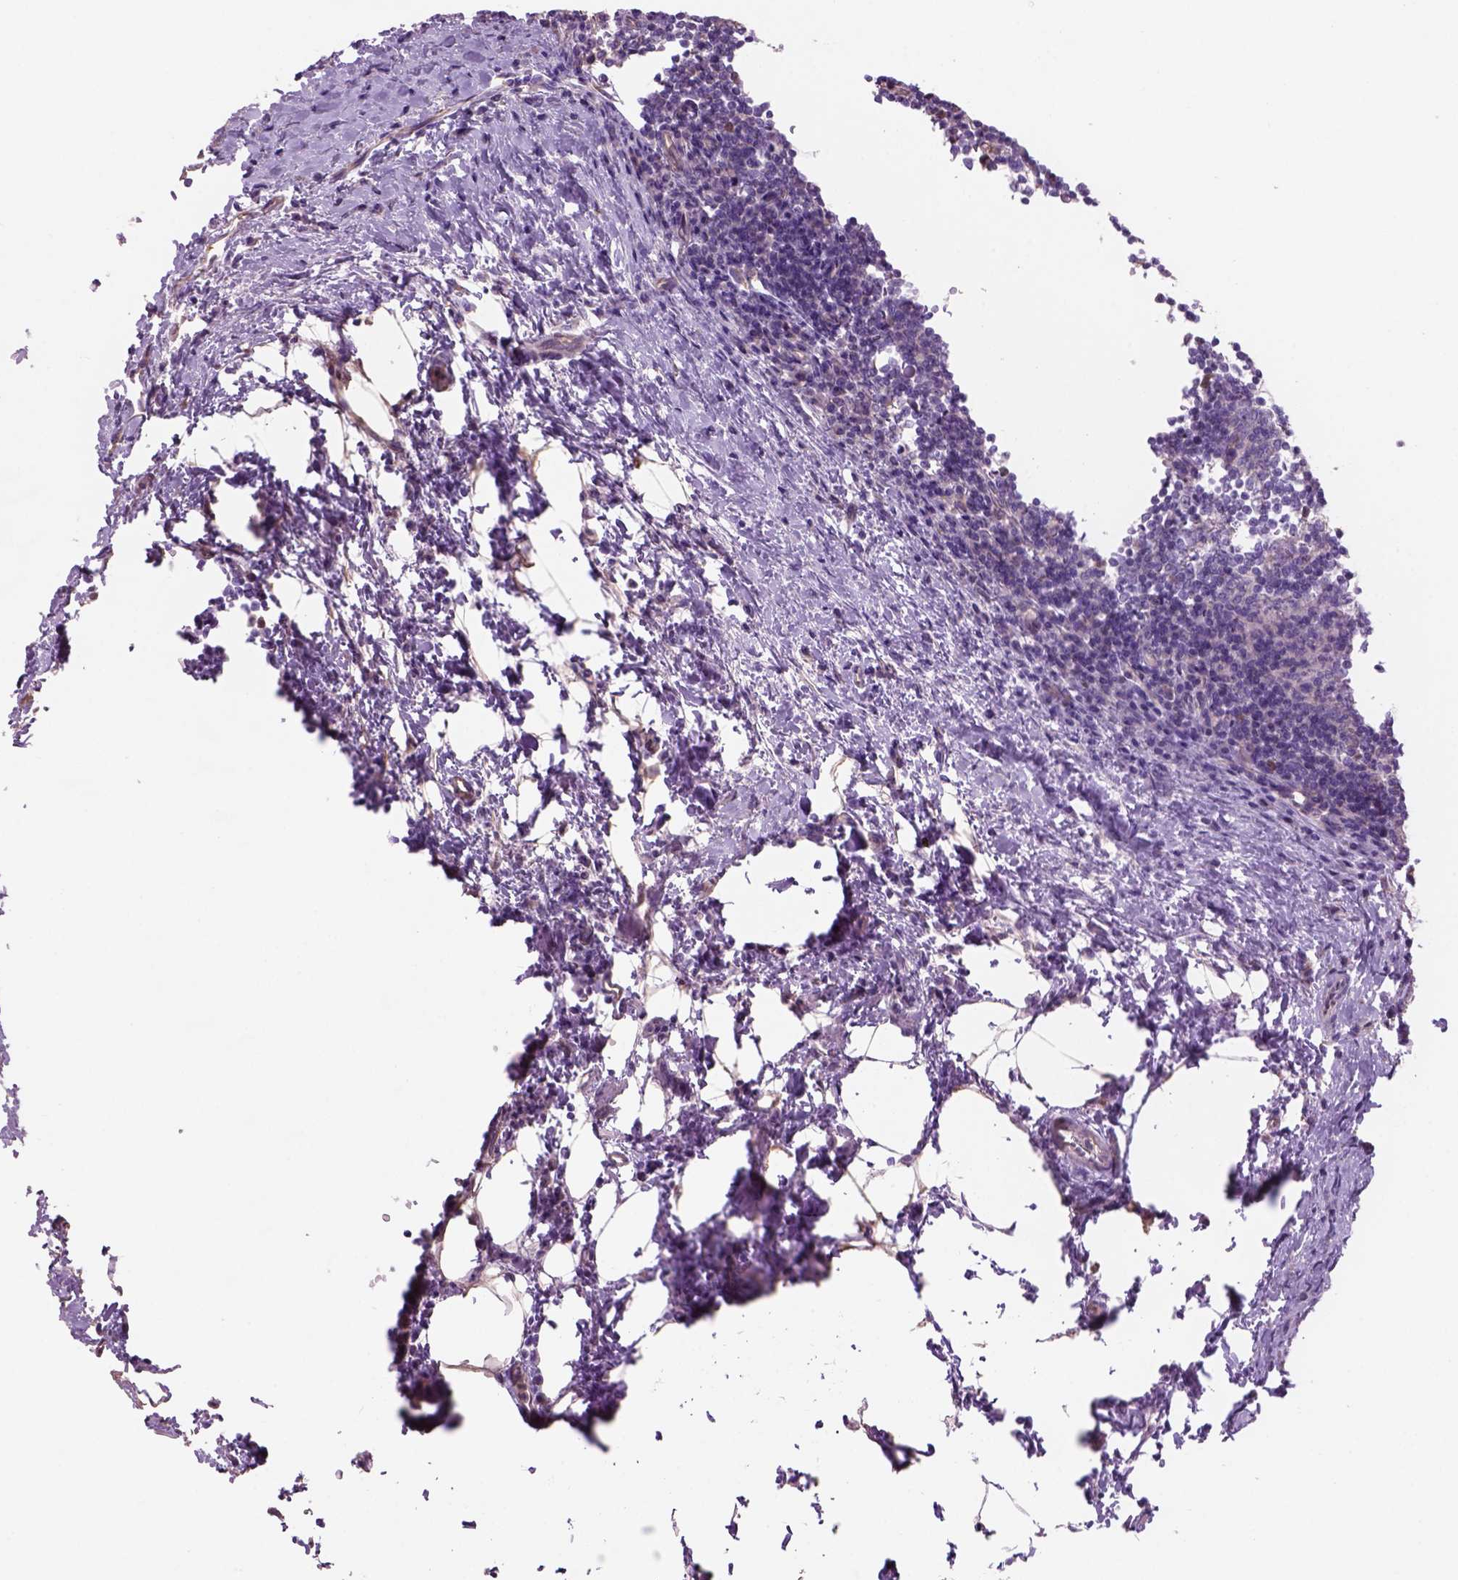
{"staining": {"intensity": "moderate", "quantity": "<25%", "location": "cytoplasmic/membranous"}, "tissue": "lymph node", "cell_type": "Non-germinal center cells", "image_type": "normal", "snomed": [{"axis": "morphology", "description": "Normal tissue, NOS"}, {"axis": "topography", "description": "Lymph node"}], "caption": "Immunohistochemical staining of unremarkable lymph node displays <25% levels of moderate cytoplasmic/membranous protein expression in about <25% of non-germinal center cells.", "gene": "CD84", "patient": {"sex": "male", "age": 67}}